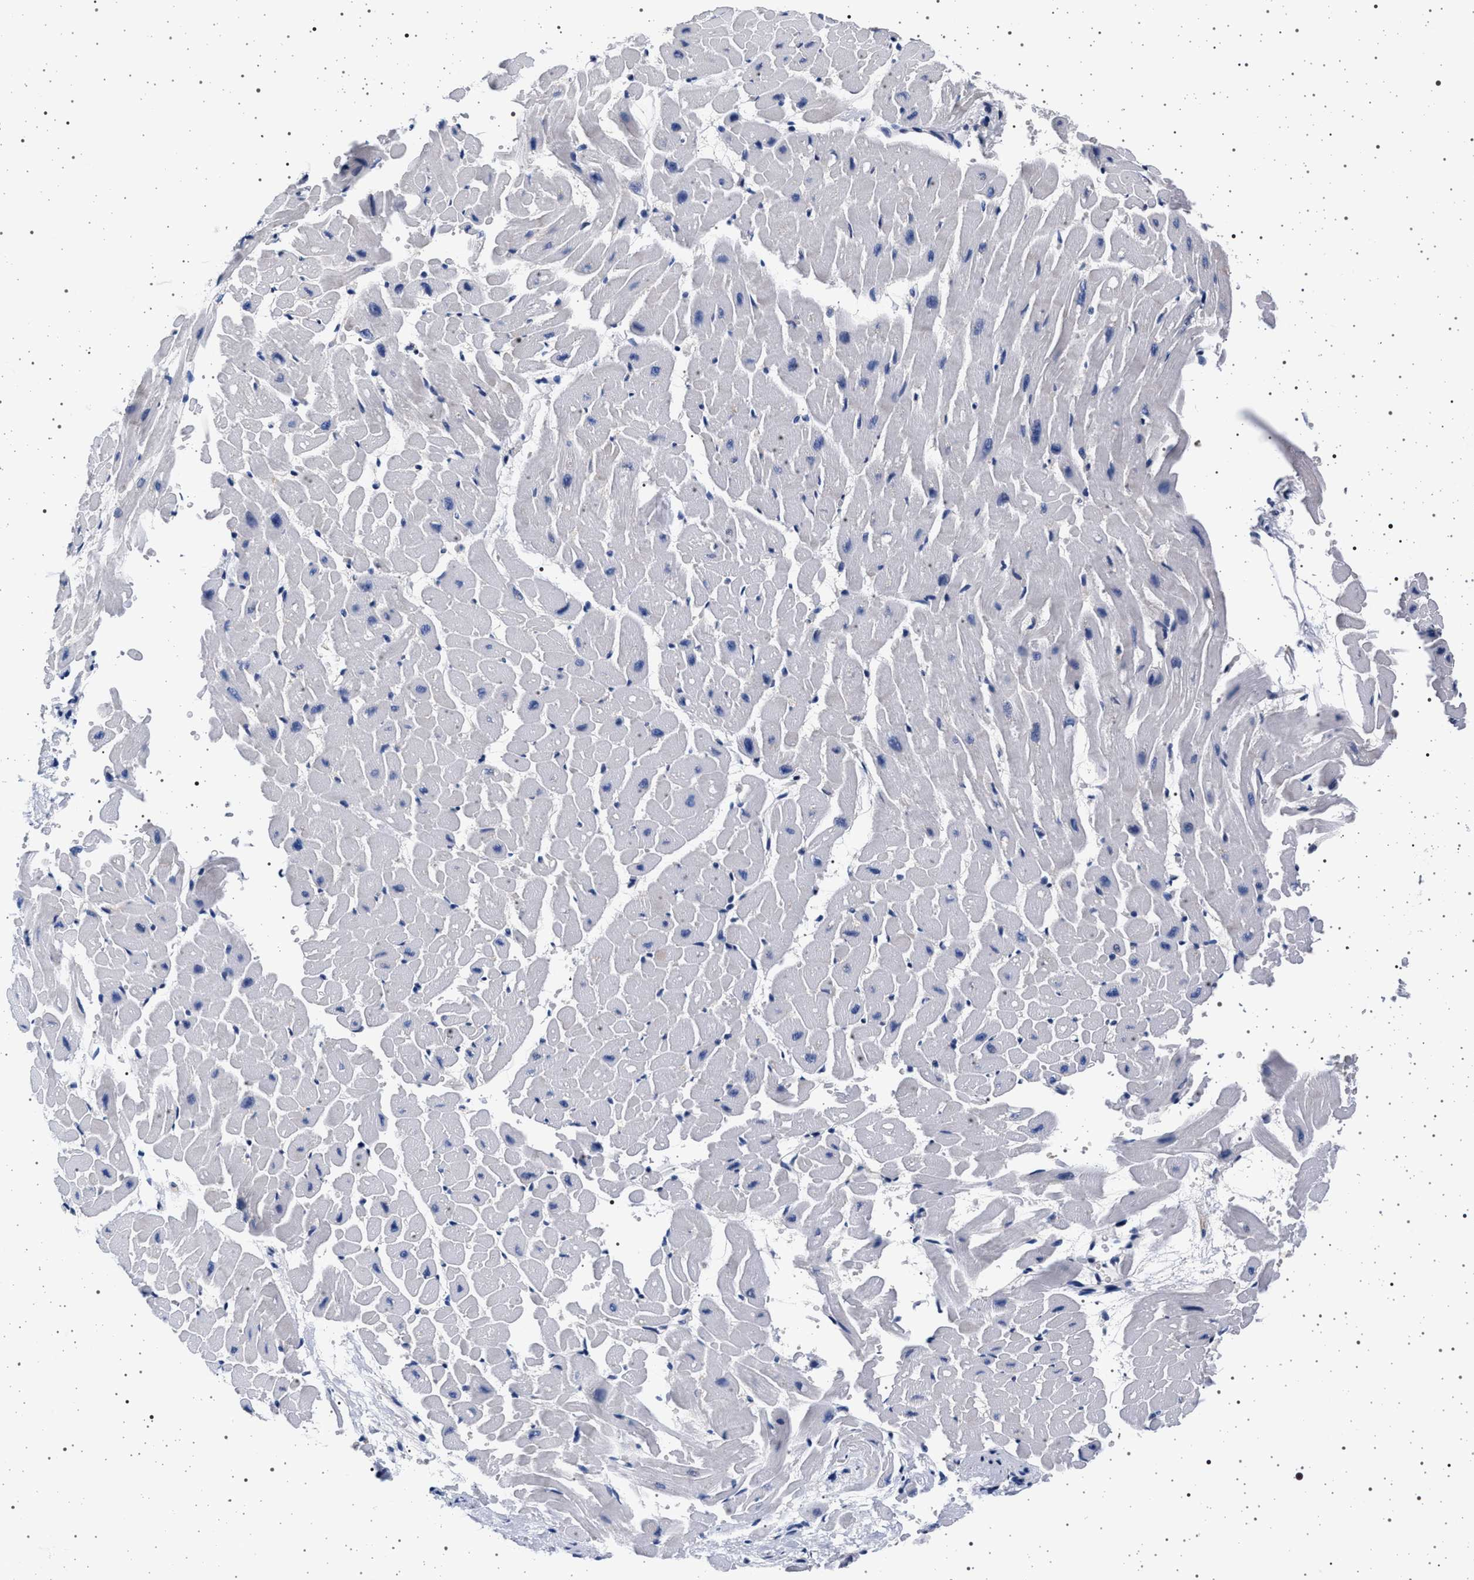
{"staining": {"intensity": "negative", "quantity": "none", "location": "none"}, "tissue": "heart muscle", "cell_type": "Cardiomyocytes", "image_type": "normal", "snomed": [{"axis": "morphology", "description": "Normal tissue, NOS"}, {"axis": "topography", "description": "Heart"}], "caption": "This is a photomicrograph of immunohistochemistry (IHC) staining of unremarkable heart muscle, which shows no positivity in cardiomyocytes.", "gene": "SLC9A1", "patient": {"sex": "male", "age": 45}}